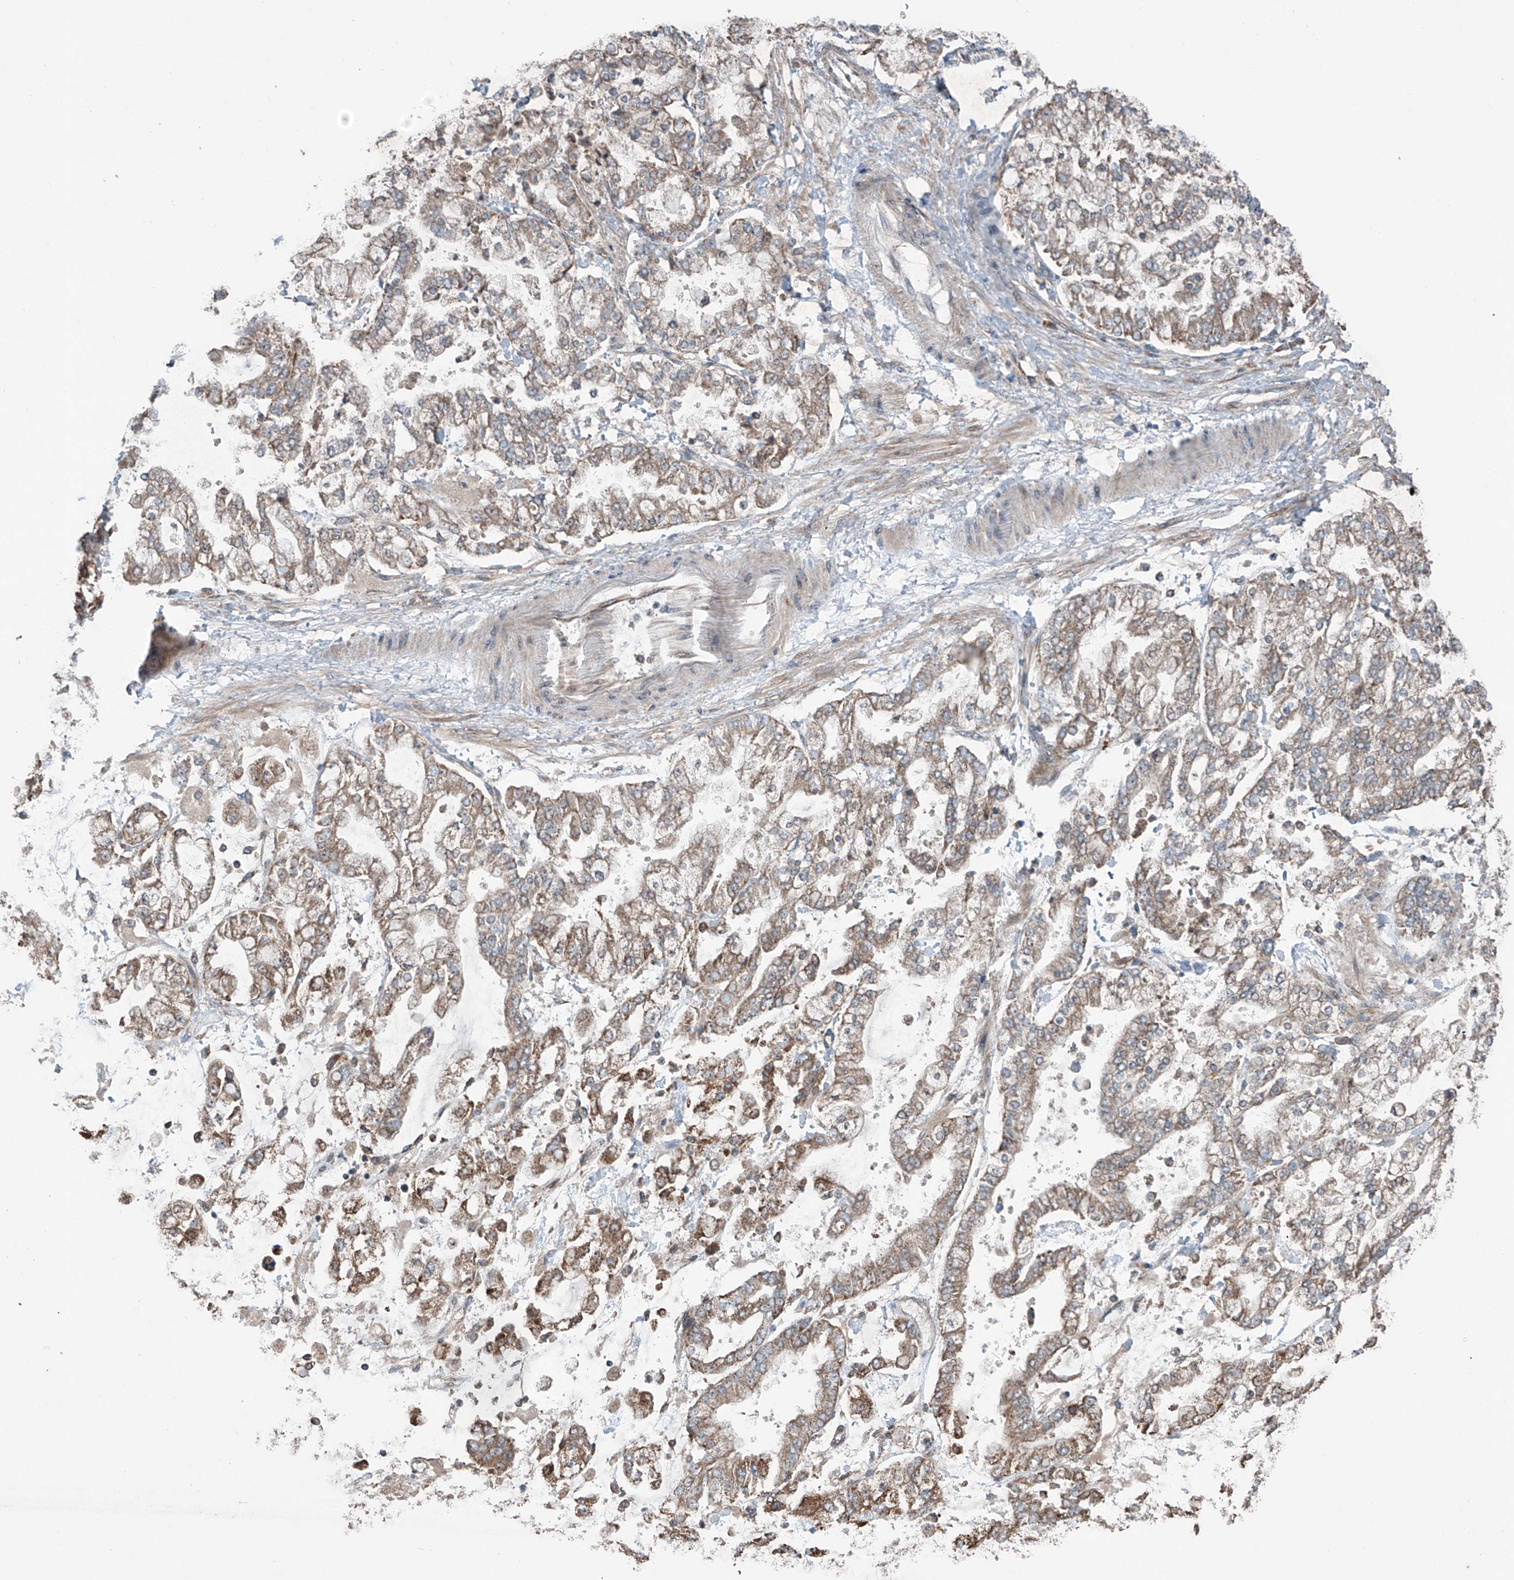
{"staining": {"intensity": "weak", "quantity": ">75%", "location": "cytoplasmic/membranous"}, "tissue": "stomach cancer", "cell_type": "Tumor cells", "image_type": "cancer", "snomed": [{"axis": "morphology", "description": "Normal tissue, NOS"}, {"axis": "morphology", "description": "Adenocarcinoma, NOS"}, {"axis": "topography", "description": "Stomach, upper"}, {"axis": "topography", "description": "Stomach"}], "caption": "Tumor cells show low levels of weak cytoplasmic/membranous staining in about >75% of cells in human stomach adenocarcinoma.", "gene": "SAMD3", "patient": {"sex": "male", "age": 76}}